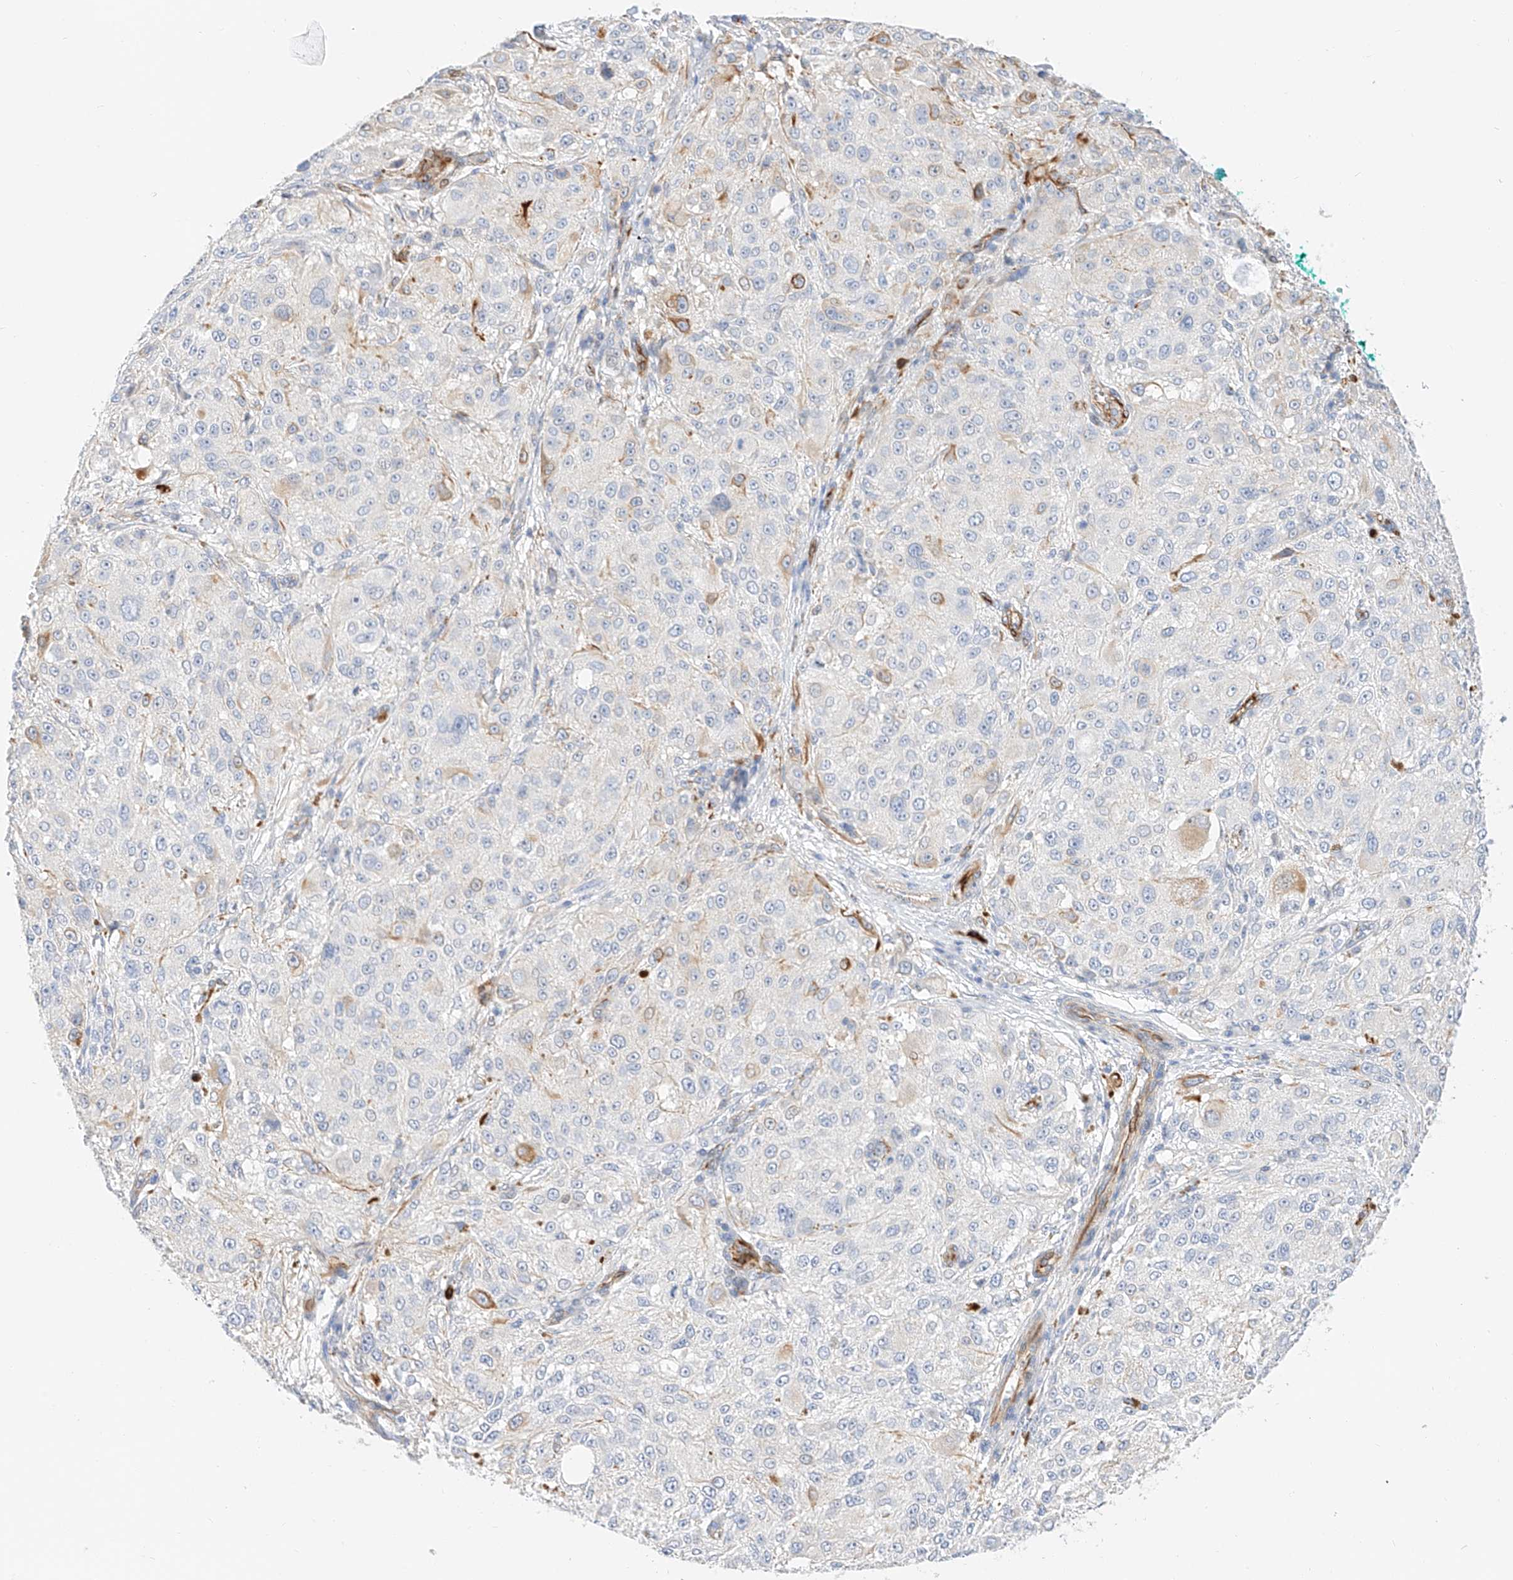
{"staining": {"intensity": "weak", "quantity": "<25%", "location": "cytoplasmic/membranous"}, "tissue": "melanoma", "cell_type": "Tumor cells", "image_type": "cancer", "snomed": [{"axis": "morphology", "description": "Necrosis, NOS"}, {"axis": "morphology", "description": "Malignant melanoma, NOS"}, {"axis": "topography", "description": "Skin"}], "caption": "Histopathology image shows no protein expression in tumor cells of malignant melanoma tissue. (DAB immunohistochemistry (IHC) with hematoxylin counter stain).", "gene": "CDCP2", "patient": {"sex": "female", "age": 87}}